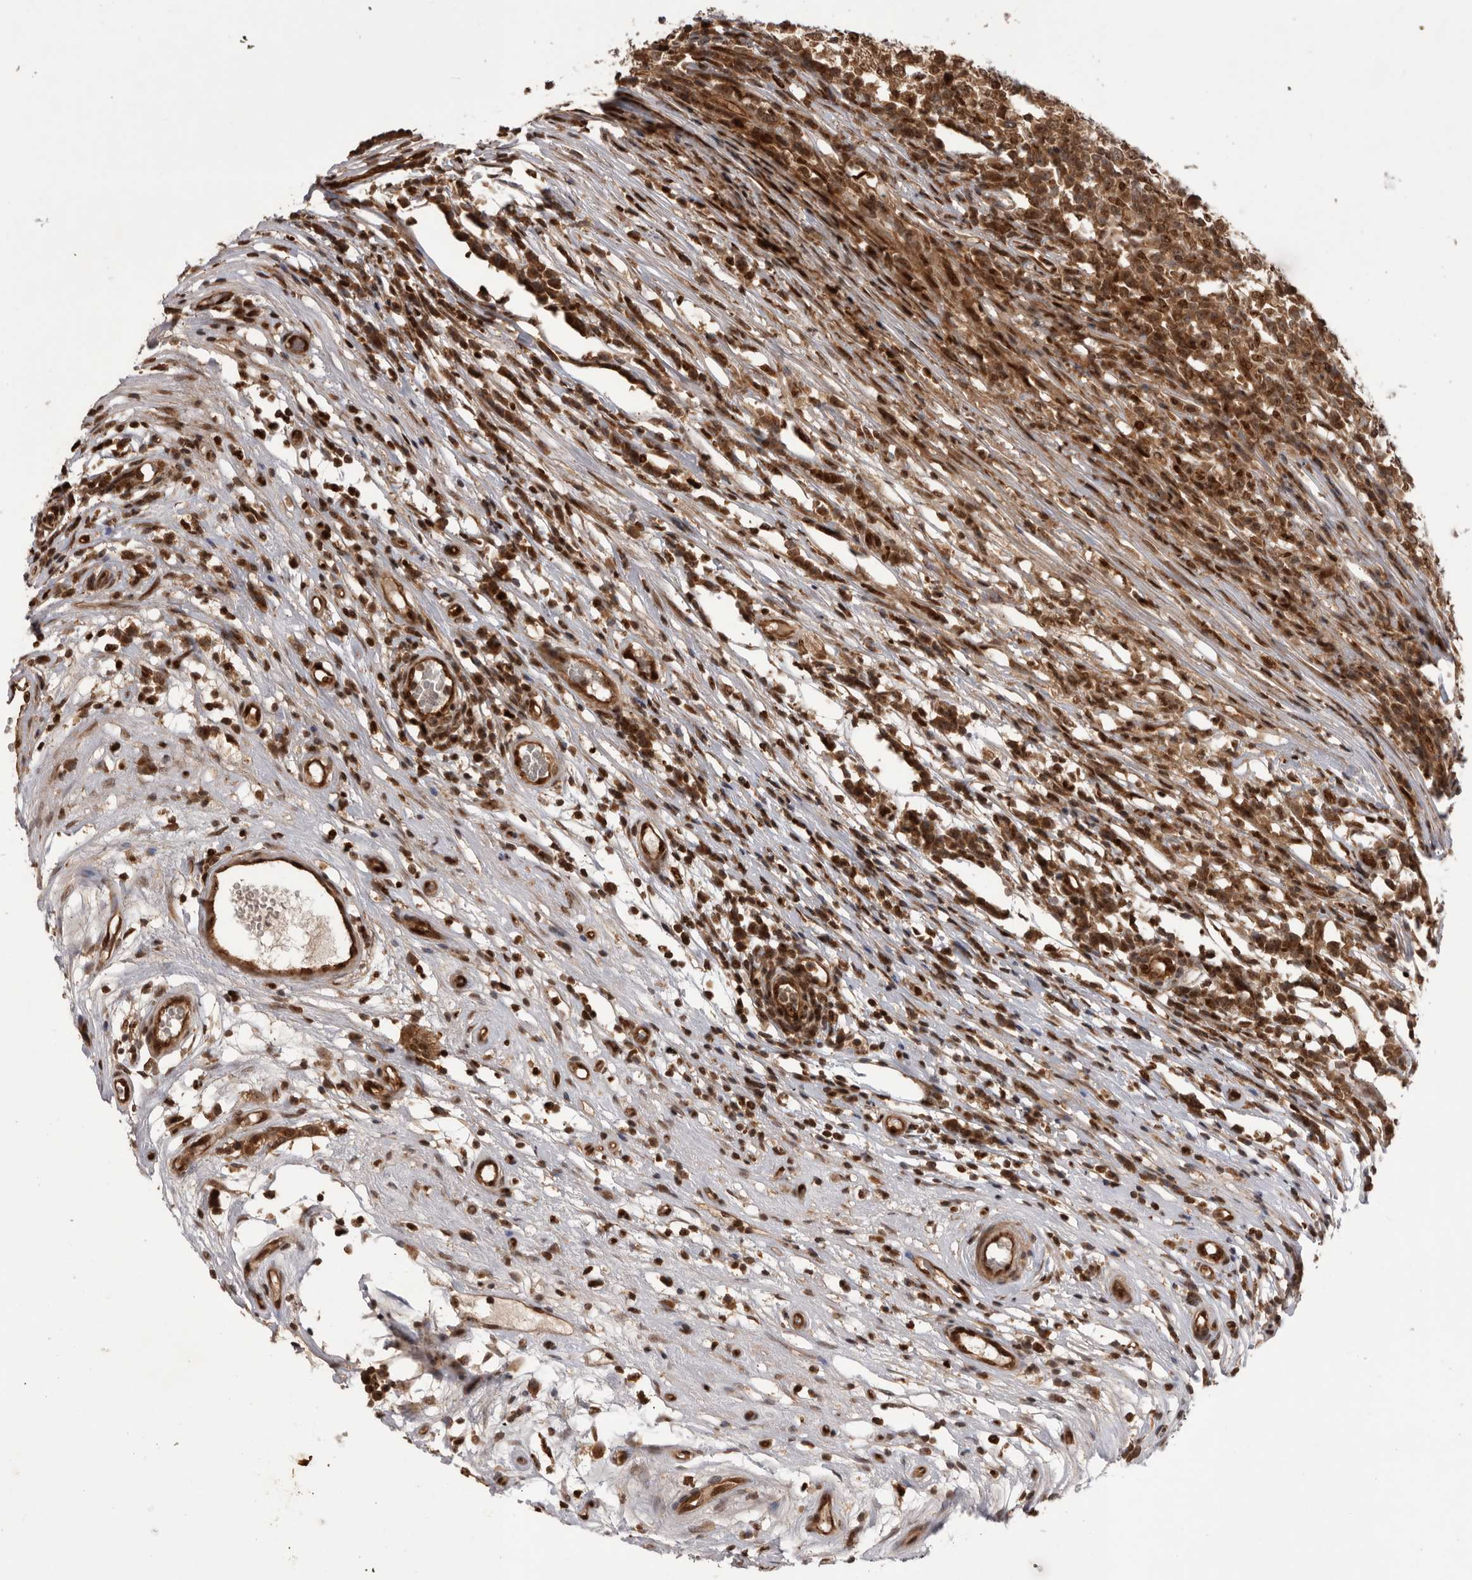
{"staining": {"intensity": "moderate", "quantity": ">75%", "location": "nuclear"}, "tissue": "testis cancer", "cell_type": "Tumor cells", "image_type": "cancer", "snomed": [{"axis": "morphology", "description": "Seminoma, NOS"}, {"axis": "topography", "description": "Testis"}], "caption": "This histopathology image reveals immunohistochemistry (IHC) staining of human testis cancer, with medium moderate nuclear expression in about >75% of tumor cells.", "gene": "DHDDS", "patient": {"sex": "male", "age": 65}}